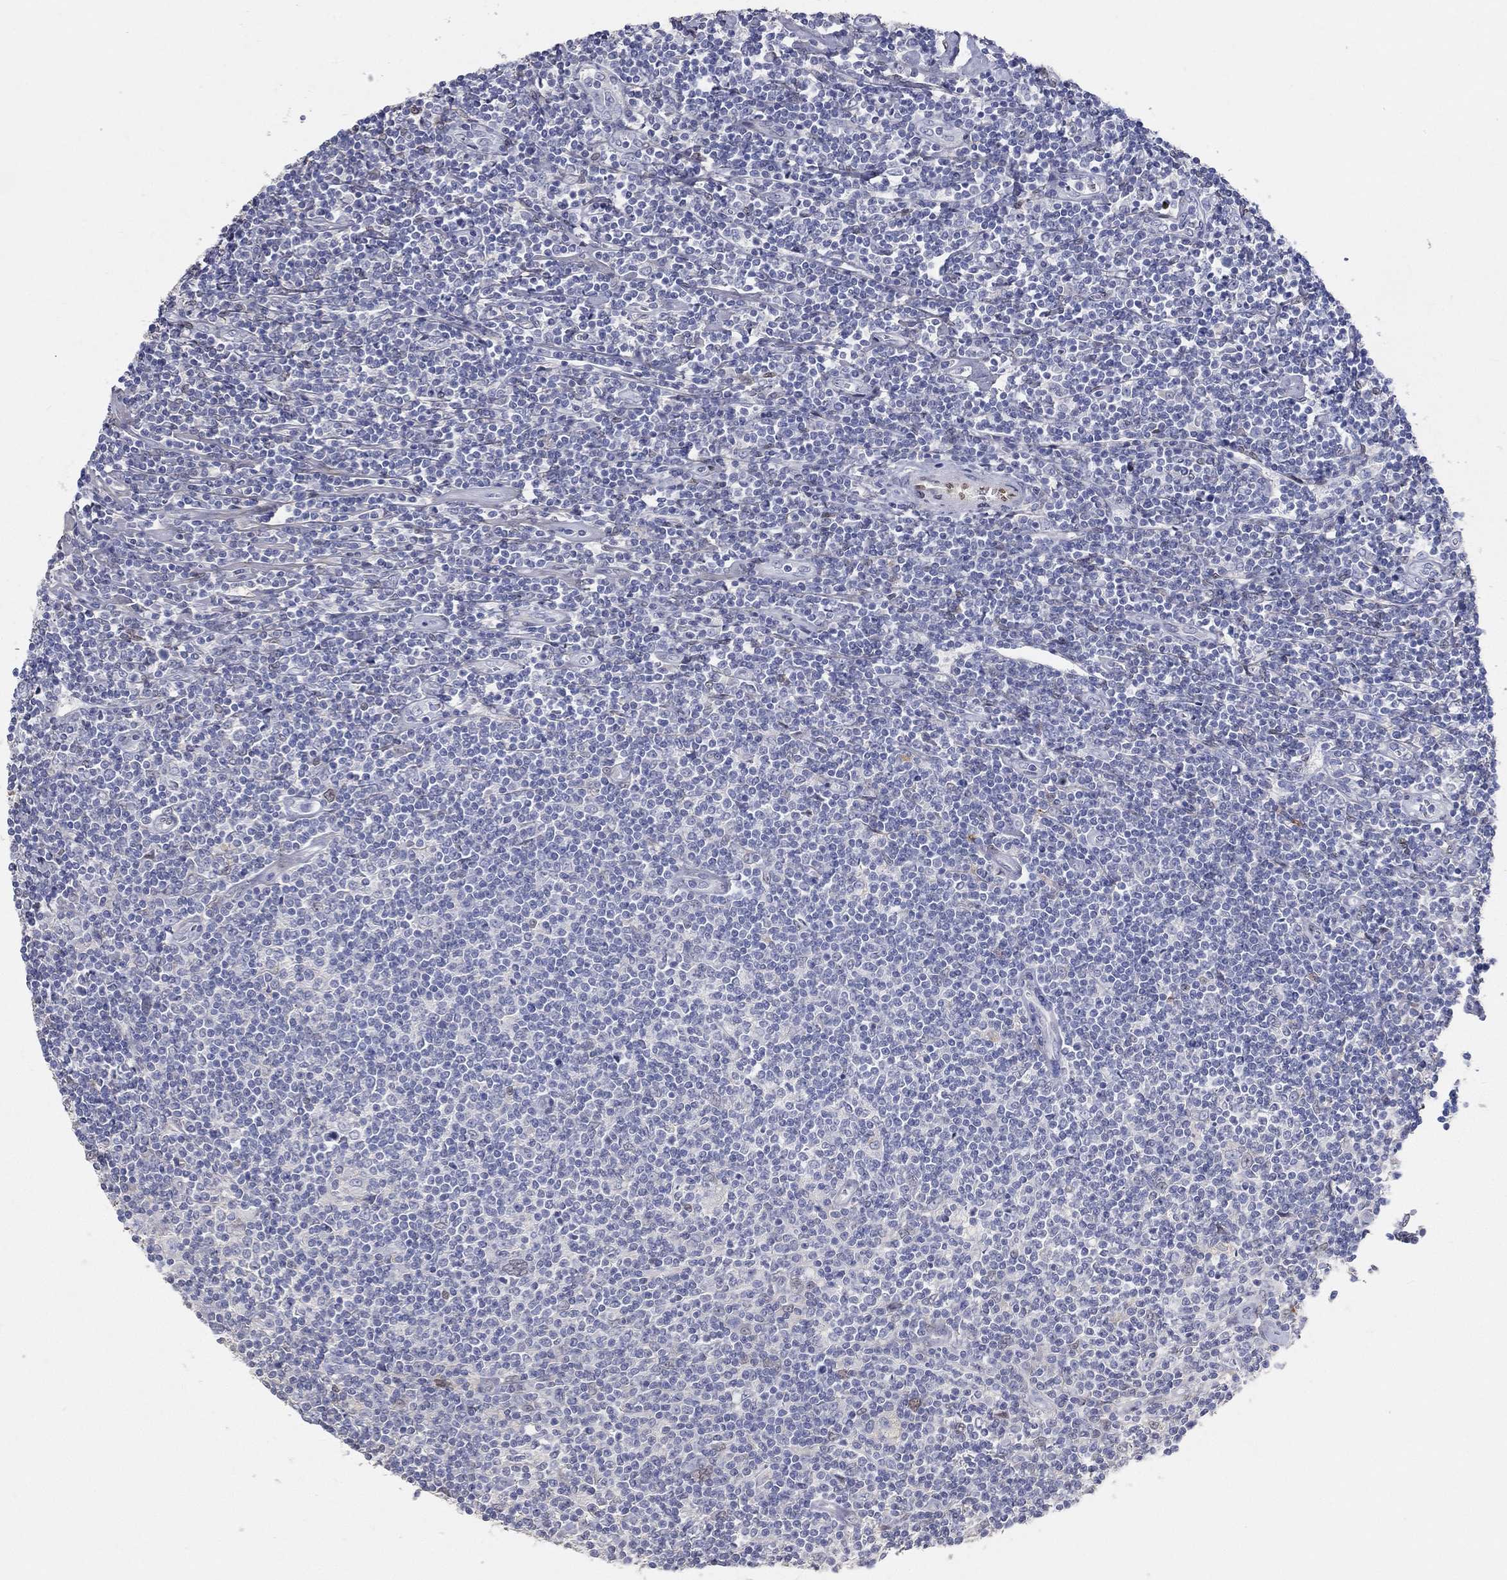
{"staining": {"intensity": "negative", "quantity": "none", "location": "none"}, "tissue": "lymphoma", "cell_type": "Tumor cells", "image_type": "cancer", "snomed": [{"axis": "morphology", "description": "Hodgkin's disease, NOS"}, {"axis": "topography", "description": "Lymph node"}], "caption": "Tumor cells are negative for brown protein staining in Hodgkin's disease.", "gene": "FGF2", "patient": {"sex": "male", "age": 40}}